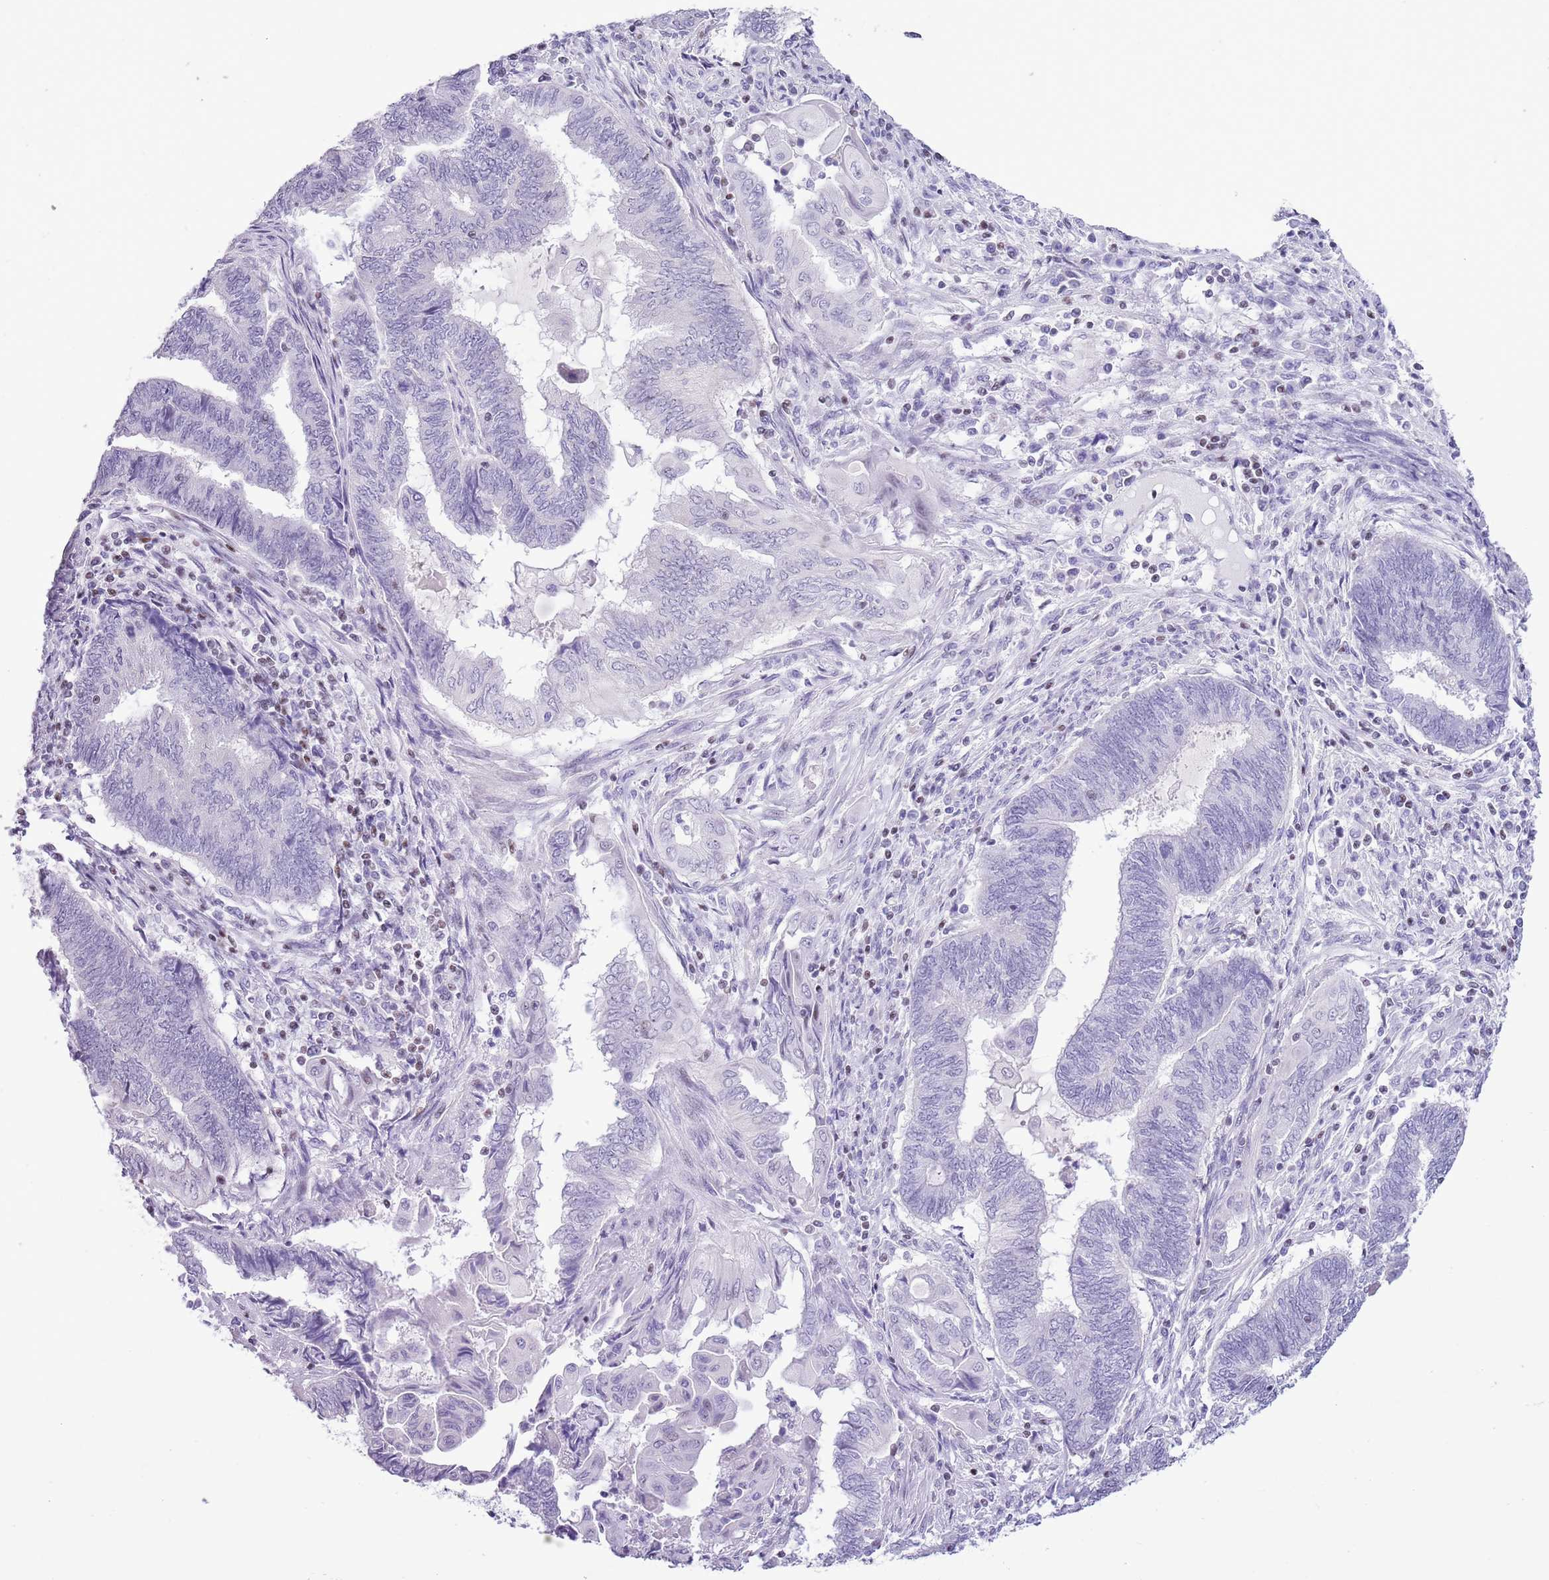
{"staining": {"intensity": "negative", "quantity": "none", "location": "none"}, "tissue": "endometrial cancer", "cell_type": "Tumor cells", "image_type": "cancer", "snomed": [{"axis": "morphology", "description": "Adenocarcinoma, NOS"}, {"axis": "topography", "description": "Uterus"}, {"axis": "topography", "description": "Endometrium"}], "caption": "Endometrial adenocarcinoma stained for a protein using immunohistochemistry (IHC) reveals no positivity tumor cells.", "gene": "BCL11B", "patient": {"sex": "female", "age": 70}}